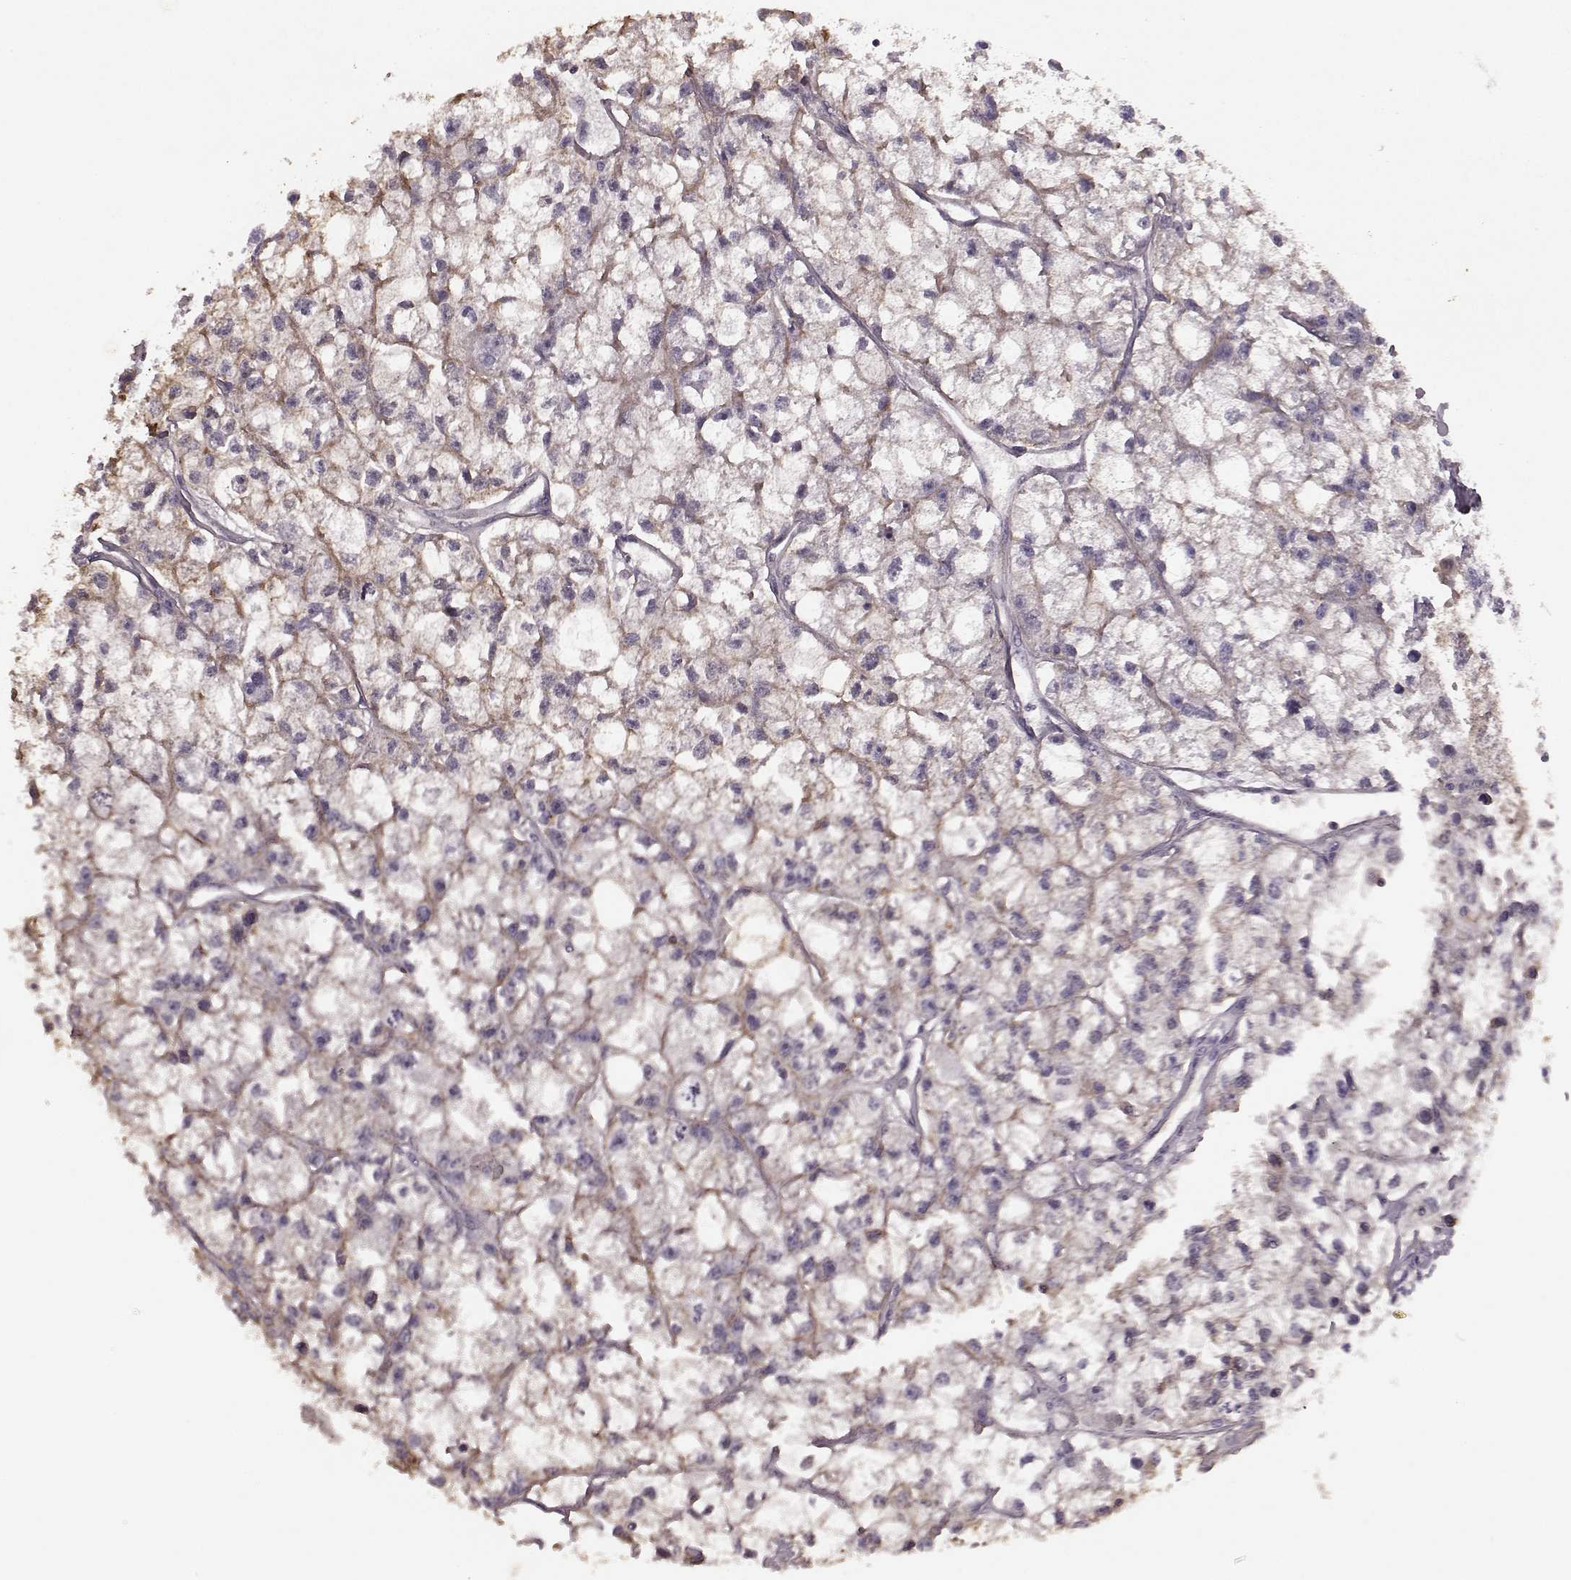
{"staining": {"intensity": "negative", "quantity": "none", "location": "none"}, "tissue": "renal cancer", "cell_type": "Tumor cells", "image_type": "cancer", "snomed": [{"axis": "morphology", "description": "Adenocarcinoma, NOS"}, {"axis": "topography", "description": "Kidney"}], "caption": "This is an immunohistochemistry micrograph of human renal cancer. There is no positivity in tumor cells.", "gene": "PDCD1", "patient": {"sex": "male", "age": 56}}